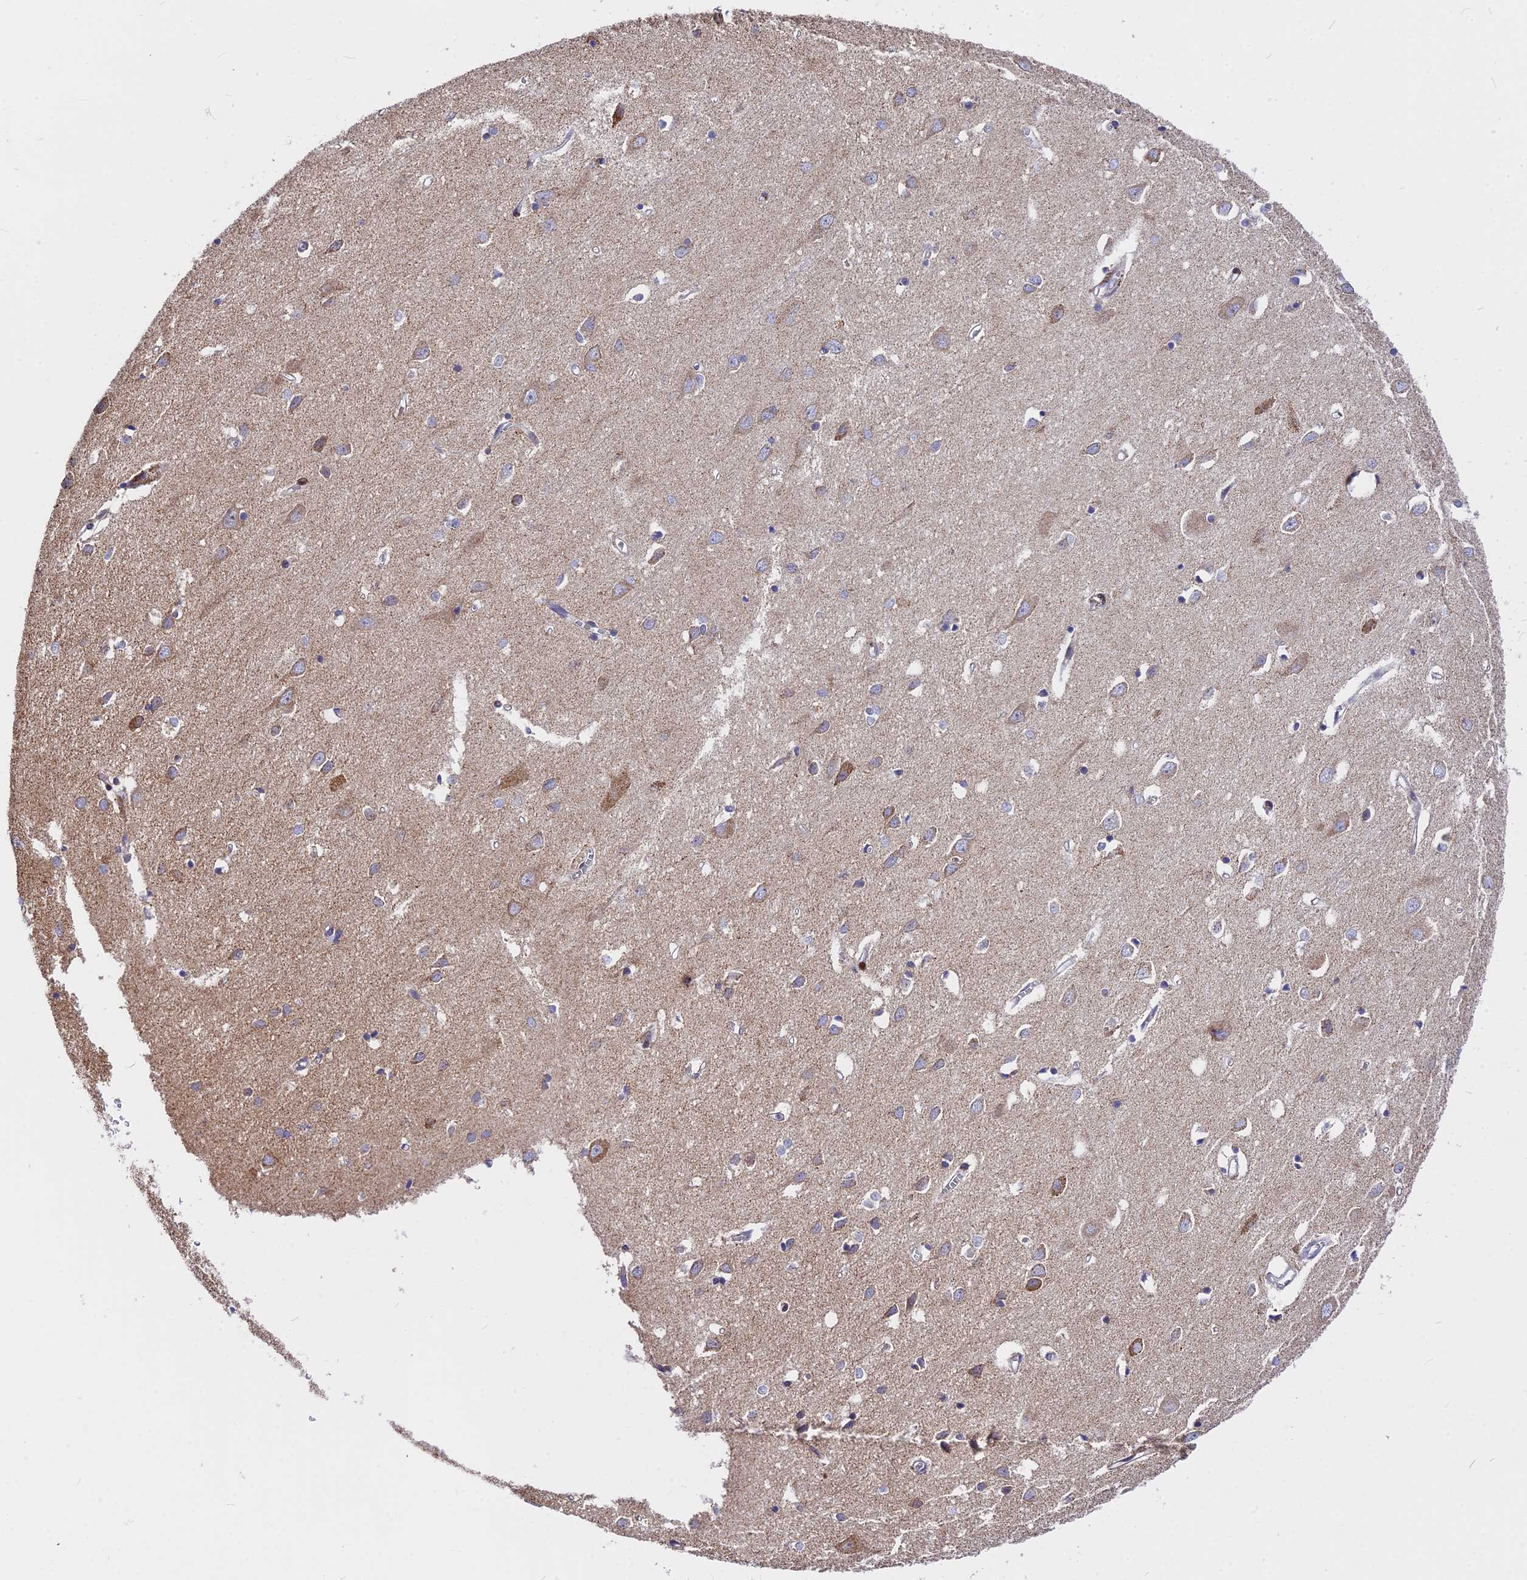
{"staining": {"intensity": "negative", "quantity": "none", "location": "none"}, "tissue": "cerebral cortex", "cell_type": "Endothelial cells", "image_type": "normal", "snomed": [{"axis": "morphology", "description": "Normal tissue, NOS"}, {"axis": "topography", "description": "Cerebral cortex"}], "caption": "Endothelial cells show no significant protein positivity in normal cerebral cortex. Brightfield microscopy of immunohistochemistry stained with DAB (brown) and hematoxylin (blue), captured at high magnification.", "gene": "FAM174C", "patient": {"sex": "female", "age": 64}}